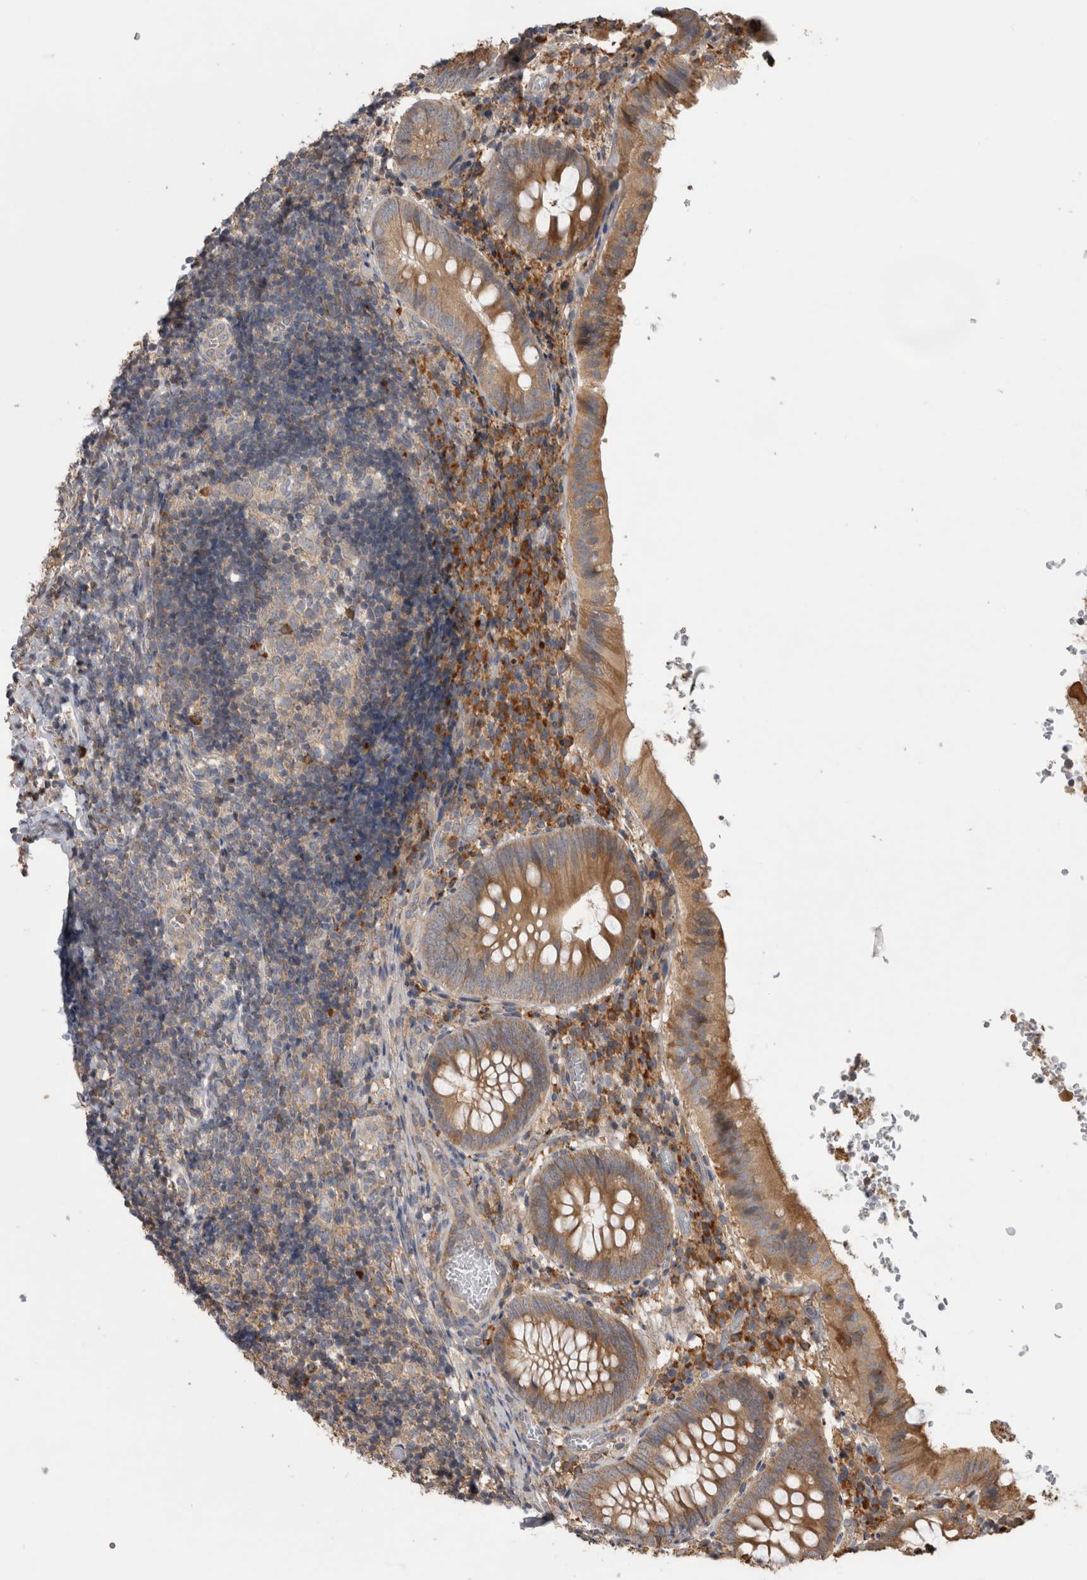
{"staining": {"intensity": "moderate", "quantity": ">75%", "location": "cytoplasmic/membranous"}, "tissue": "appendix", "cell_type": "Glandular cells", "image_type": "normal", "snomed": [{"axis": "morphology", "description": "Normal tissue, NOS"}, {"axis": "topography", "description": "Appendix"}], "caption": "Immunohistochemistry (IHC) staining of unremarkable appendix, which reveals medium levels of moderate cytoplasmic/membranous expression in approximately >75% of glandular cells indicating moderate cytoplasmic/membranous protein positivity. The staining was performed using DAB (3,3'-diaminobenzidine) (brown) for protein detection and nuclei were counterstained in hematoxylin (blue).", "gene": "TBCE", "patient": {"sex": "male", "age": 8}}